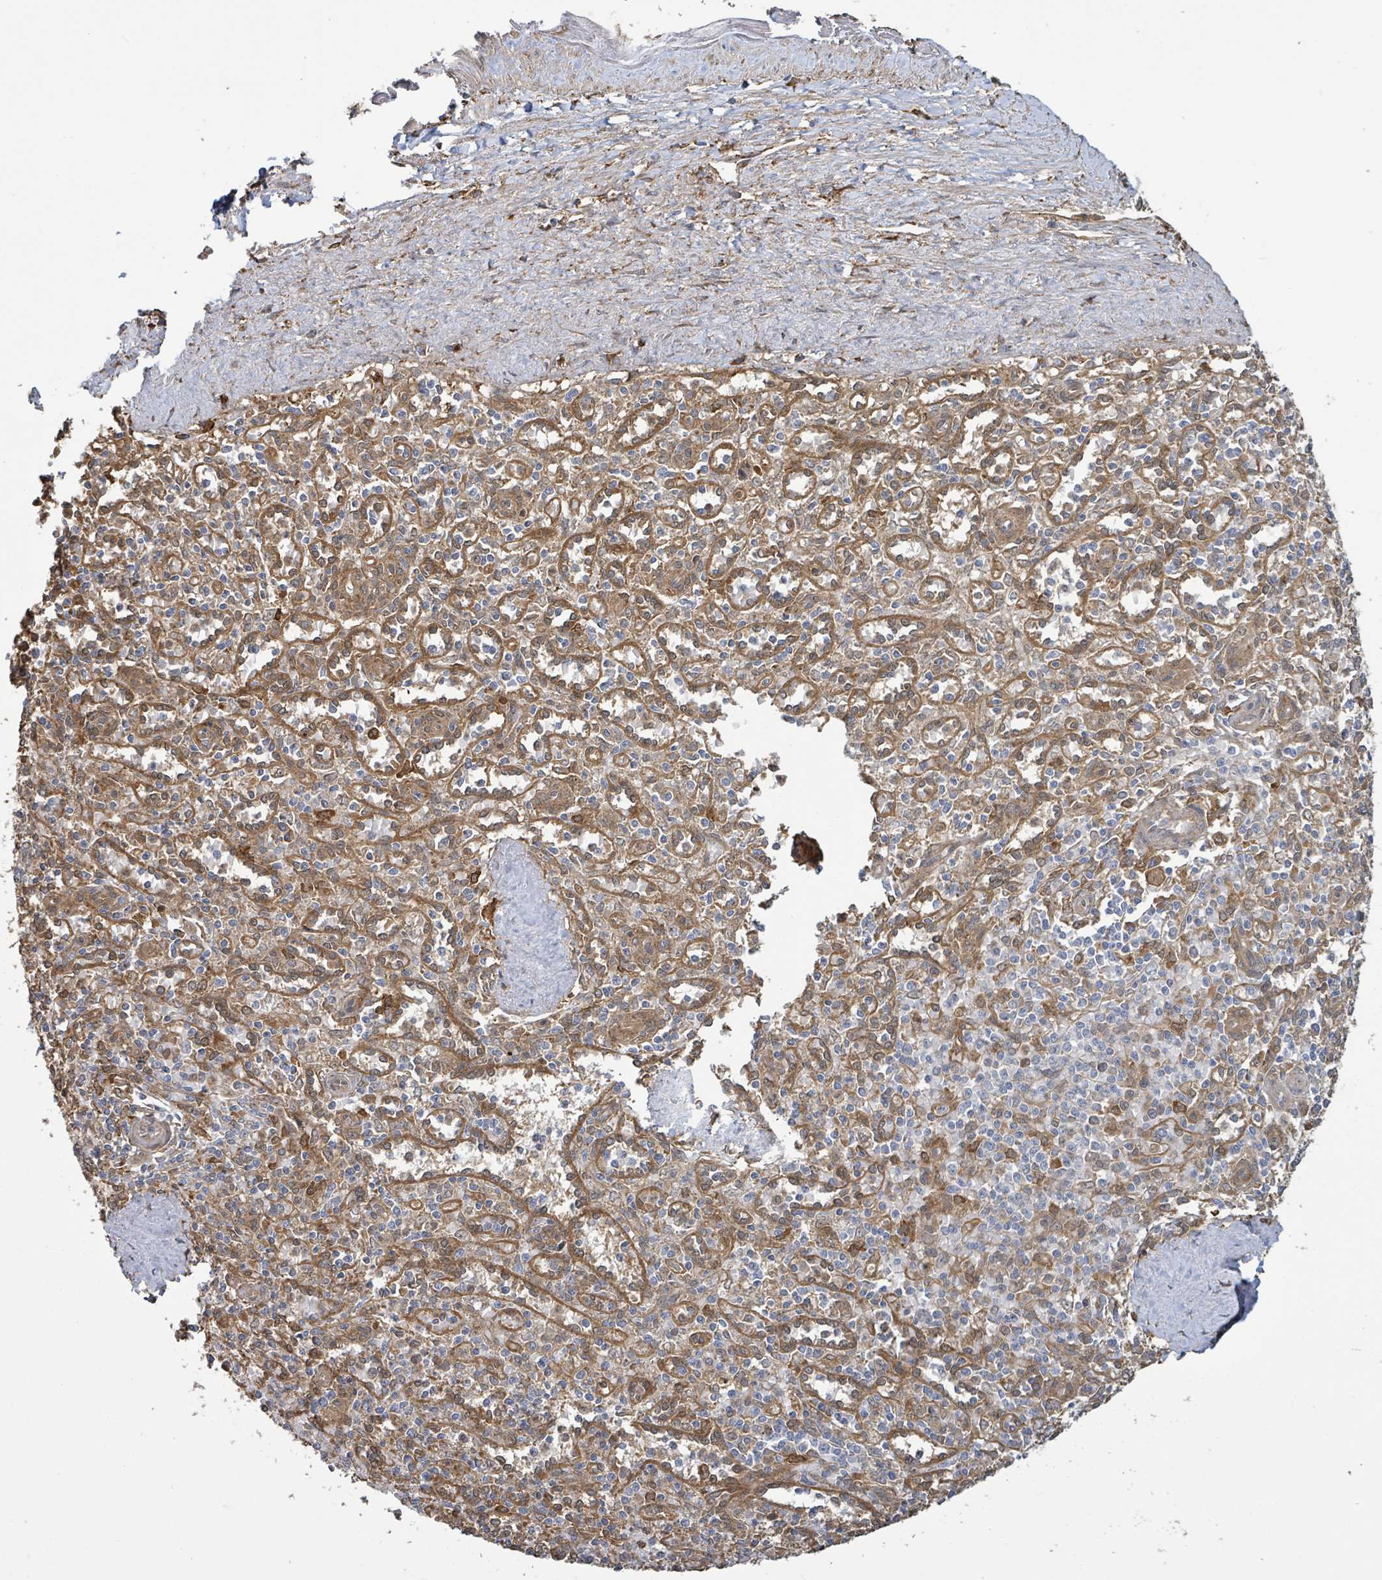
{"staining": {"intensity": "moderate", "quantity": "<25%", "location": "cytoplasmic/membranous"}, "tissue": "spleen", "cell_type": "Cells in red pulp", "image_type": "normal", "snomed": [{"axis": "morphology", "description": "Normal tissue, NOS"}, {"axis": "topography", "description": "Spleen"}], "caption": "A low amount of moderate cytoplasmic/membranous positivity is appreciated in approximately <25% of cells in red pulp in unremarkable spleen. (Brightfield microscopy of DAB IHC at high magnification).", "gene": "ARPIN", "patient": {"sex": "female", "age": 70}}